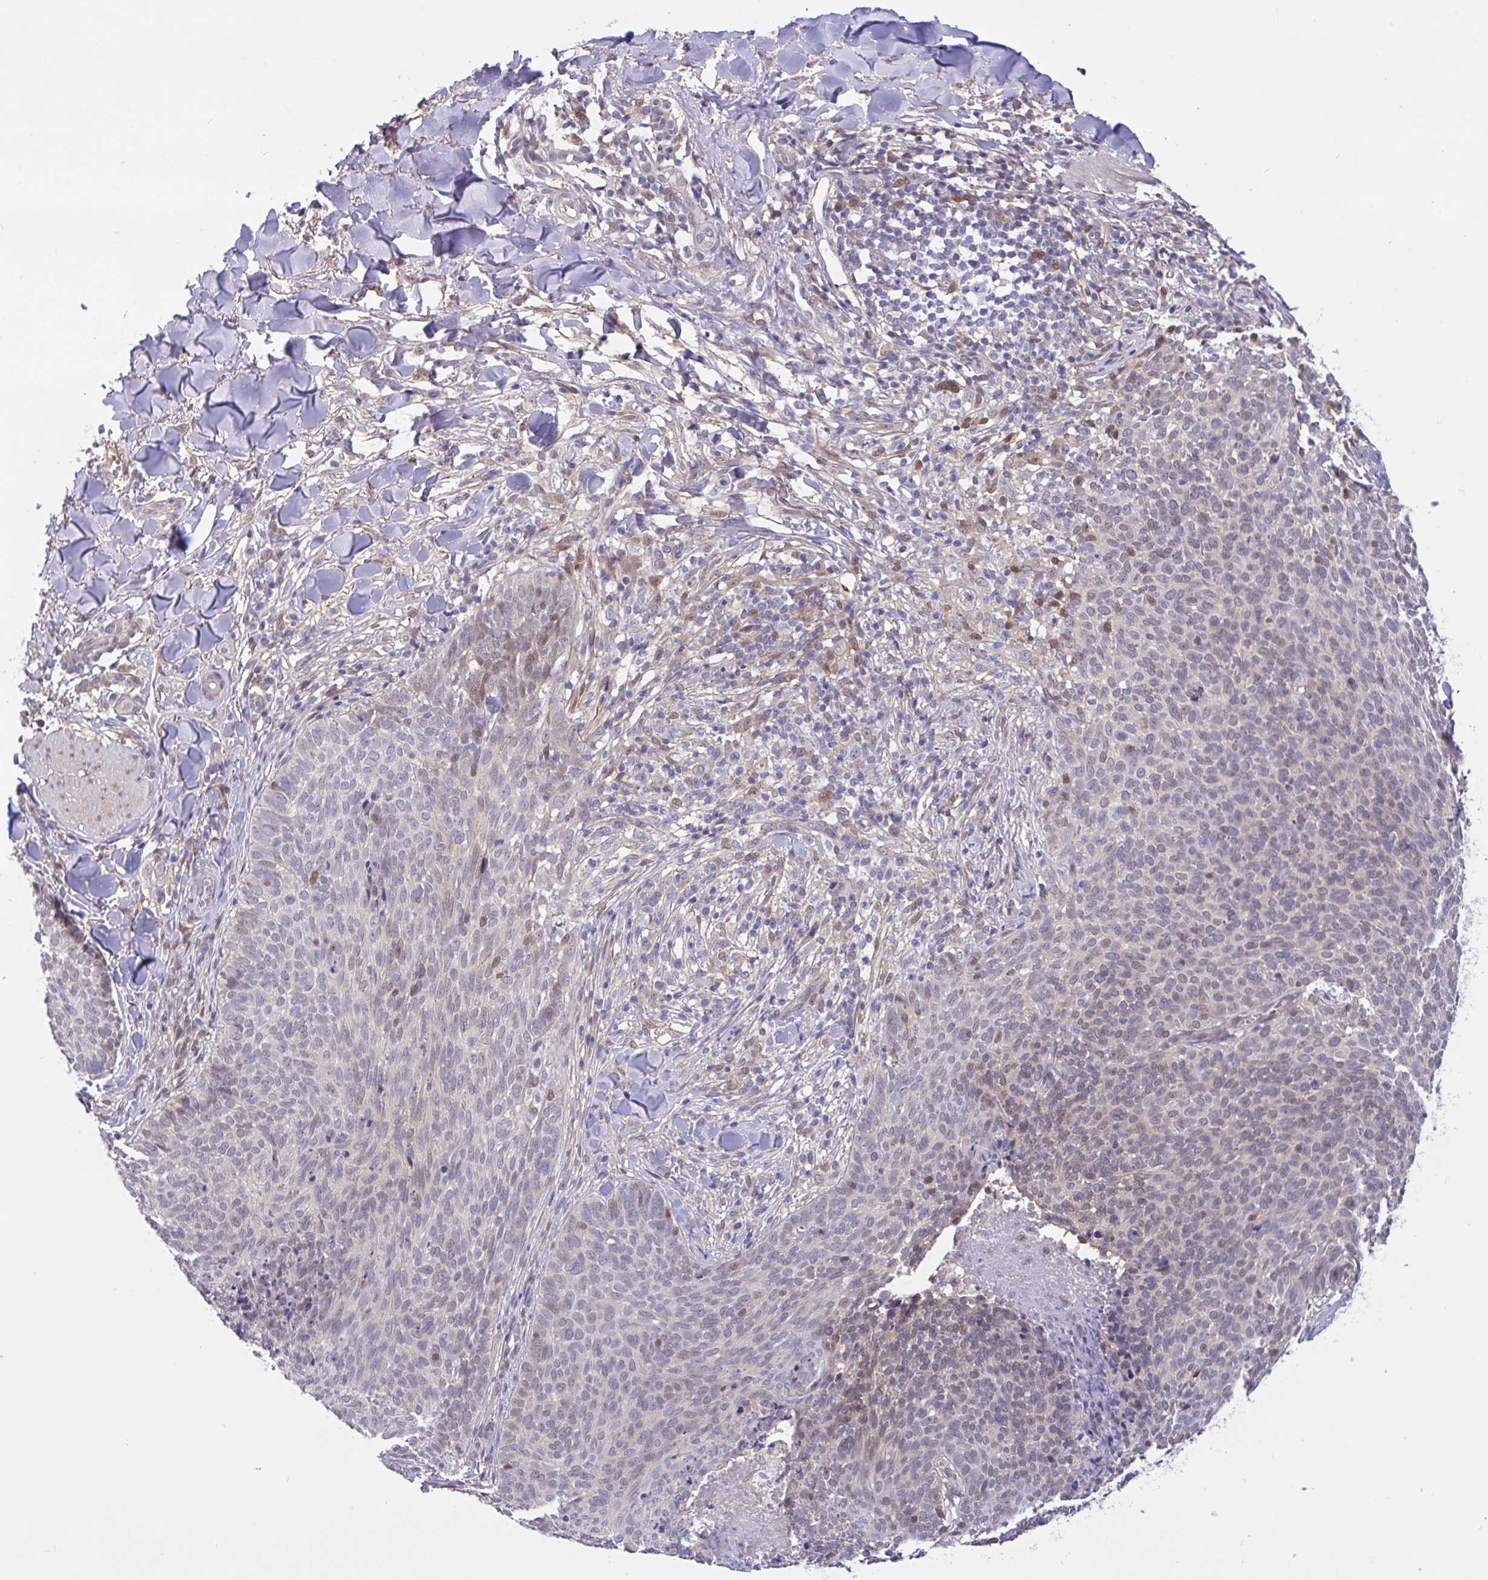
{"staining": {"intensity": "weak", "quantity": "<25%", "location": "nuclear"}, "tissue": "skin cancer", "cell_type": "Tumor cells", "image_type": "cancer", "snomed": [{"axis": "morphology", "description": "Basal cell carcinoma"}, {"axis": "topography", "description": "Skin"}, {"axis": "topography", "description": "Skin of face"}], "caption": "Skin cancer stained for a protein using immunohistochemistry demonstrates no staining tumor cells.", "gene": "L3HYPDH", "patient": {"sex": "male", "age": 56}}